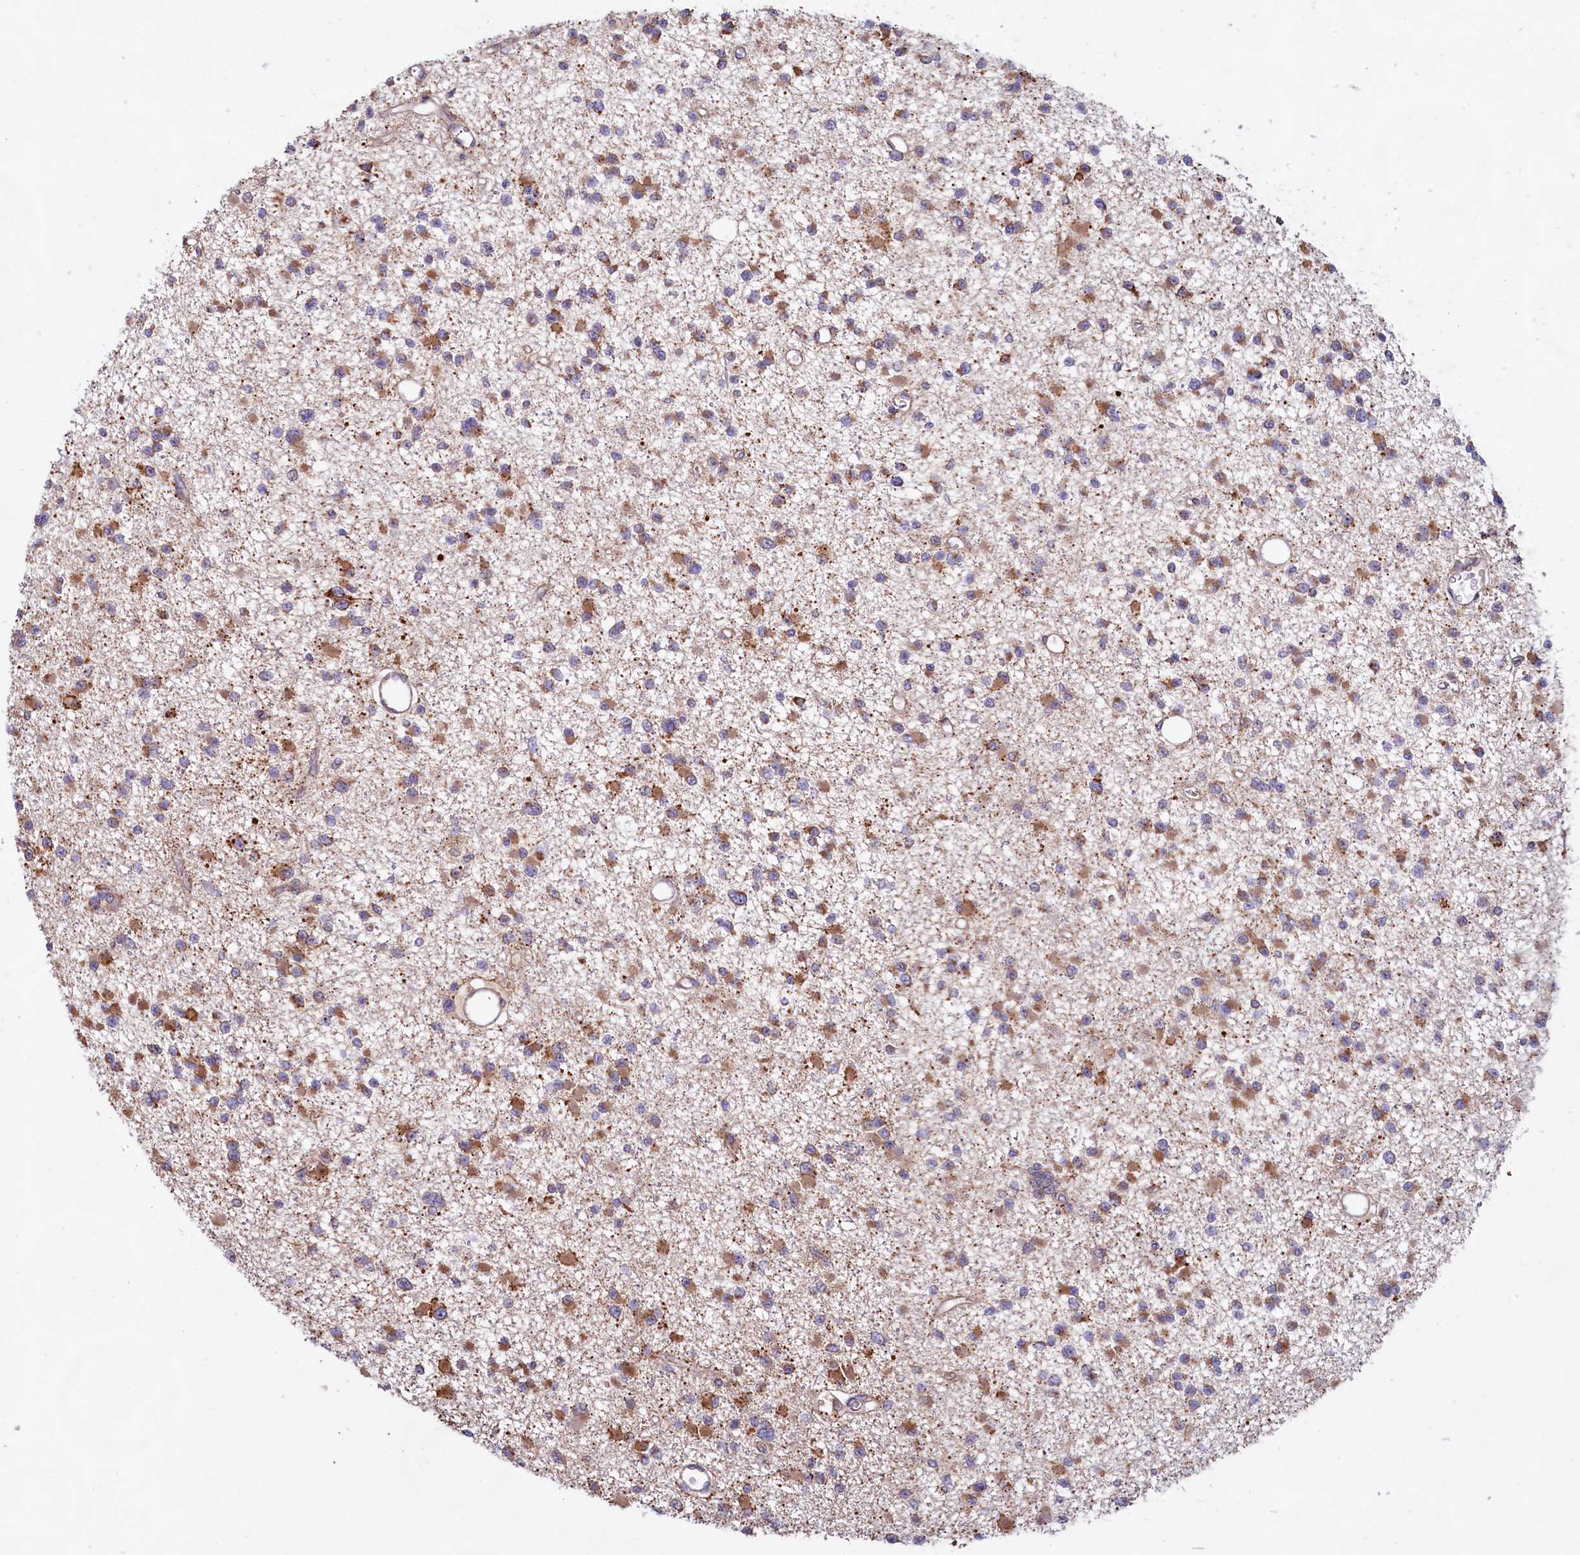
{"staining": {"intensity": "moderate", "quantity": "25%-75%", "location": "cytoplasmic/membranous"}, "tissue": "glioma", "cell_type": "Tumor cells", "image_type": "cancer", "snomed": [{"axis": "morphology", "description": "Glioma, malignant, Low grade"}, {"axis": "topography", "description": "Brain"}], "caption": "Immunohistochemical staining of human glioma displays medium levels of moderate cytoplasmic/membranous protein positivity in about 25%-75% of tumor cells.", "gene": "TBC1D19", "patient": {"sex": "female", "age": 22}}